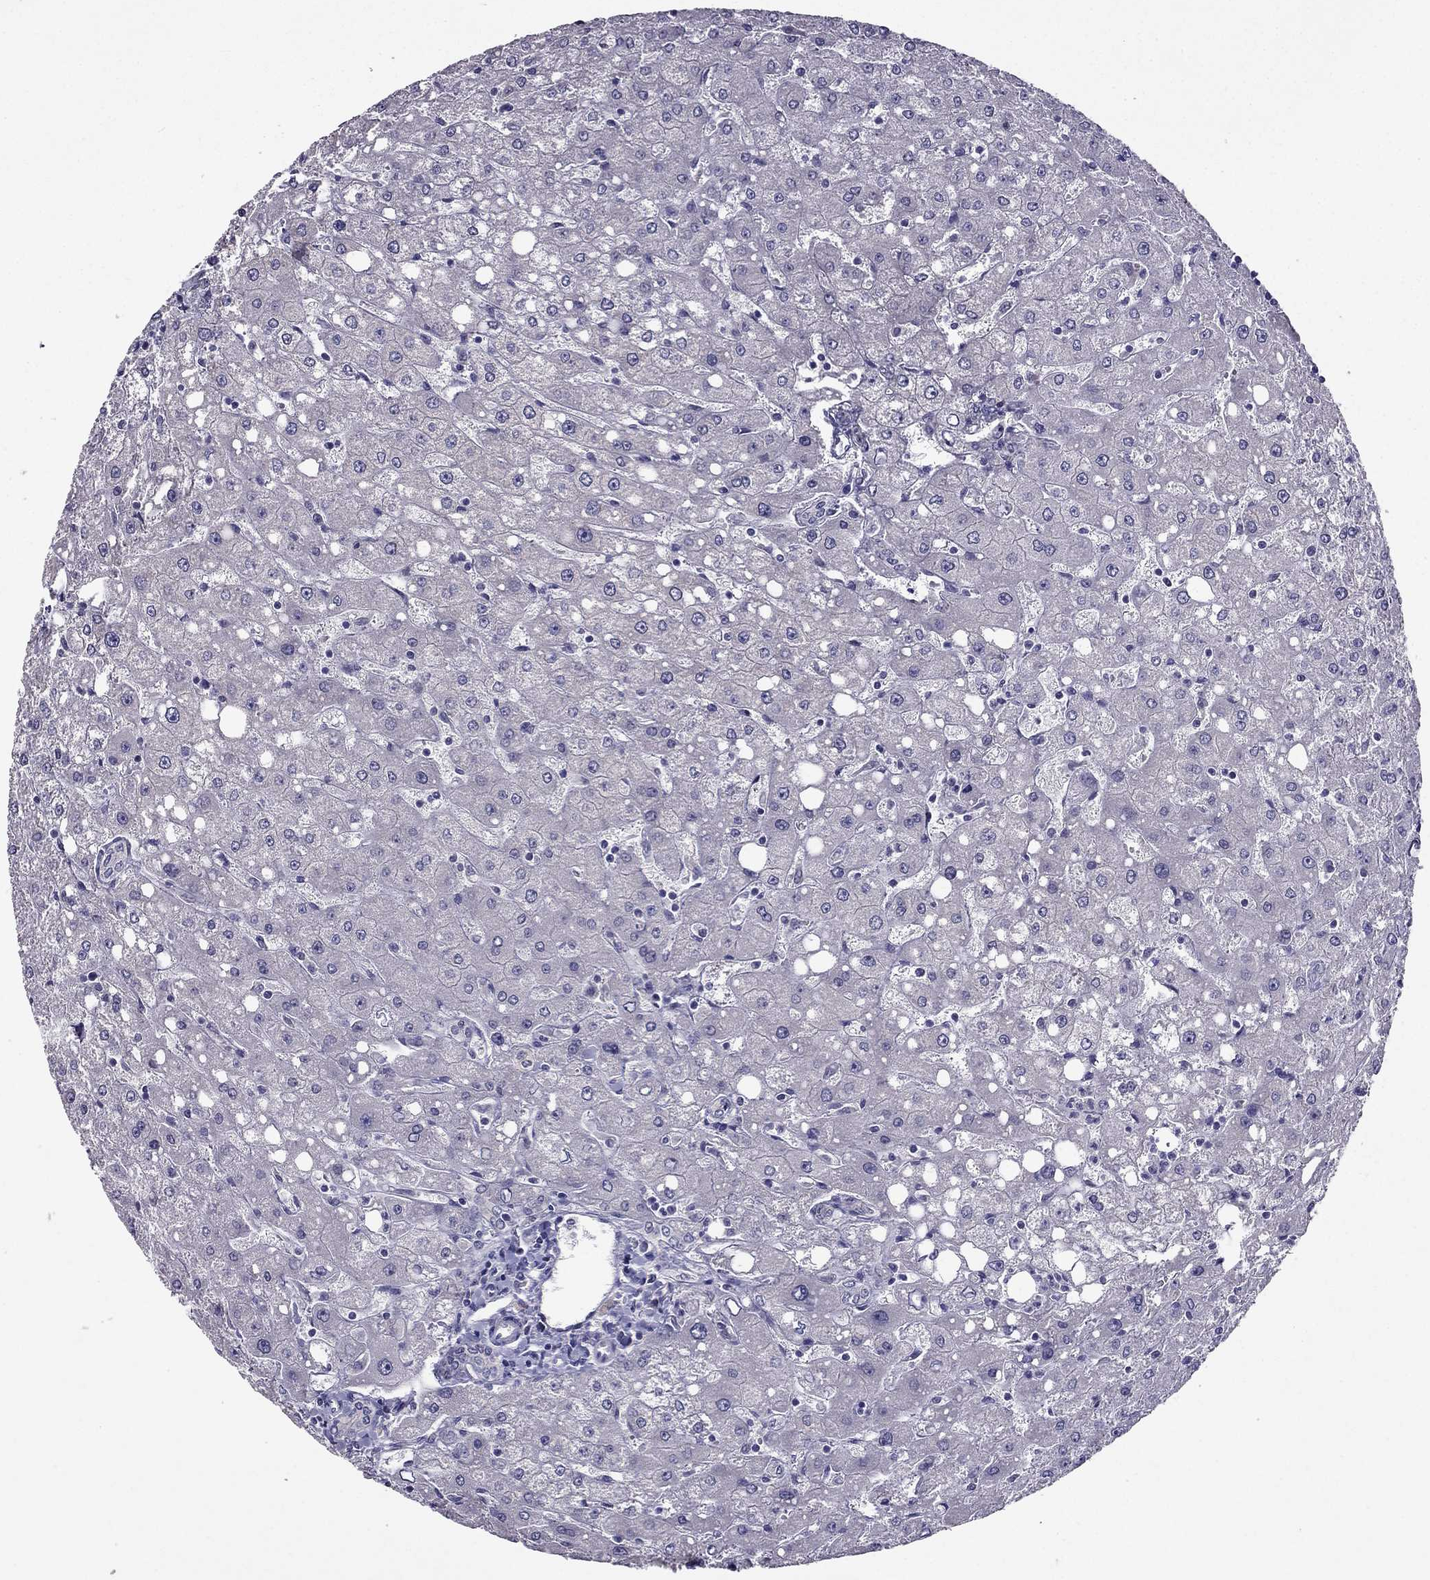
{"staining": {"intensity": "negative", "quantity": "none", "location": "none"}, "tissue": "liver", "cell_type": "Cholangiocytes", "image_type": "normal", "snomed": [{"axis": "morphology", "description": "Normal tissue, NOS"}, {"axis": "topography", "description": "Liver"}], "caption": "IHC of benign liver reveals no expression in cholangiocytes. Nuclei are stained in blue.", "gene": "DUSP15", "patient": {"sex": "female", "age": 53}}